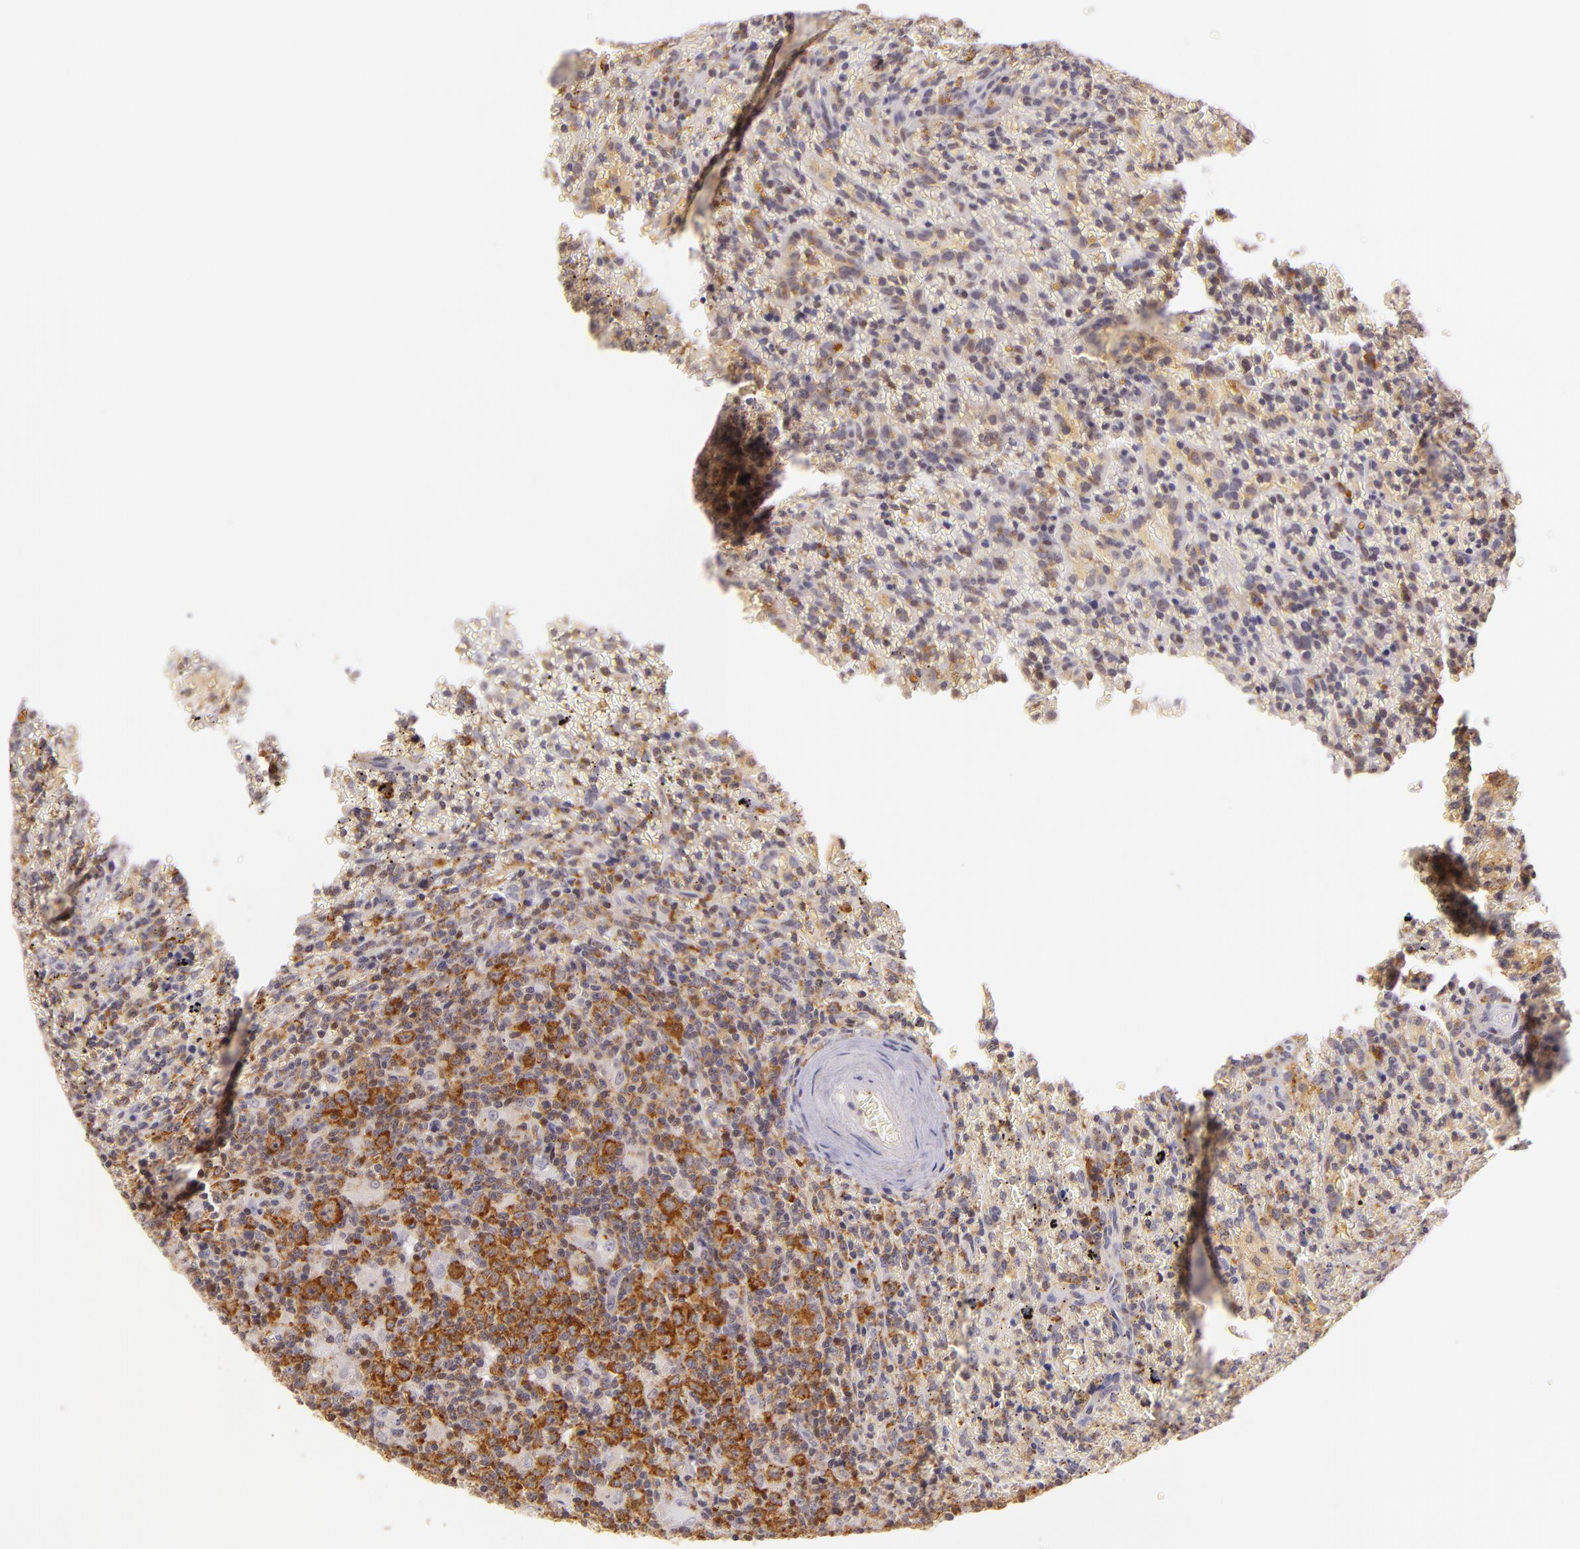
{"staining": {"intensity": "moderate", "quantity": "25%-75%", "location": "cytoplasmic/membranous"}, "tissue": "lymphoma", "cell_type": "Tumor cells", "image_type": "cancer", "snomed": [{"axis": "morphology", "description": "Malignant lymphoma, non-Hodgkin's type, High grade"}, {"axis": "topography", "description": "Spleen"}, {"axis": "topography", "description": "Lymph node"}], "caption": "The image displays immunohistochemical staining of malignant lymphoma, non-Hodgkin's type (high-grade). There is moderate cytoplasmic/membranous expression is seen in about 25%-75% of tumor cells.", "gene": "IMPDH1", "patient": {"sex": "female", "age": 70}}